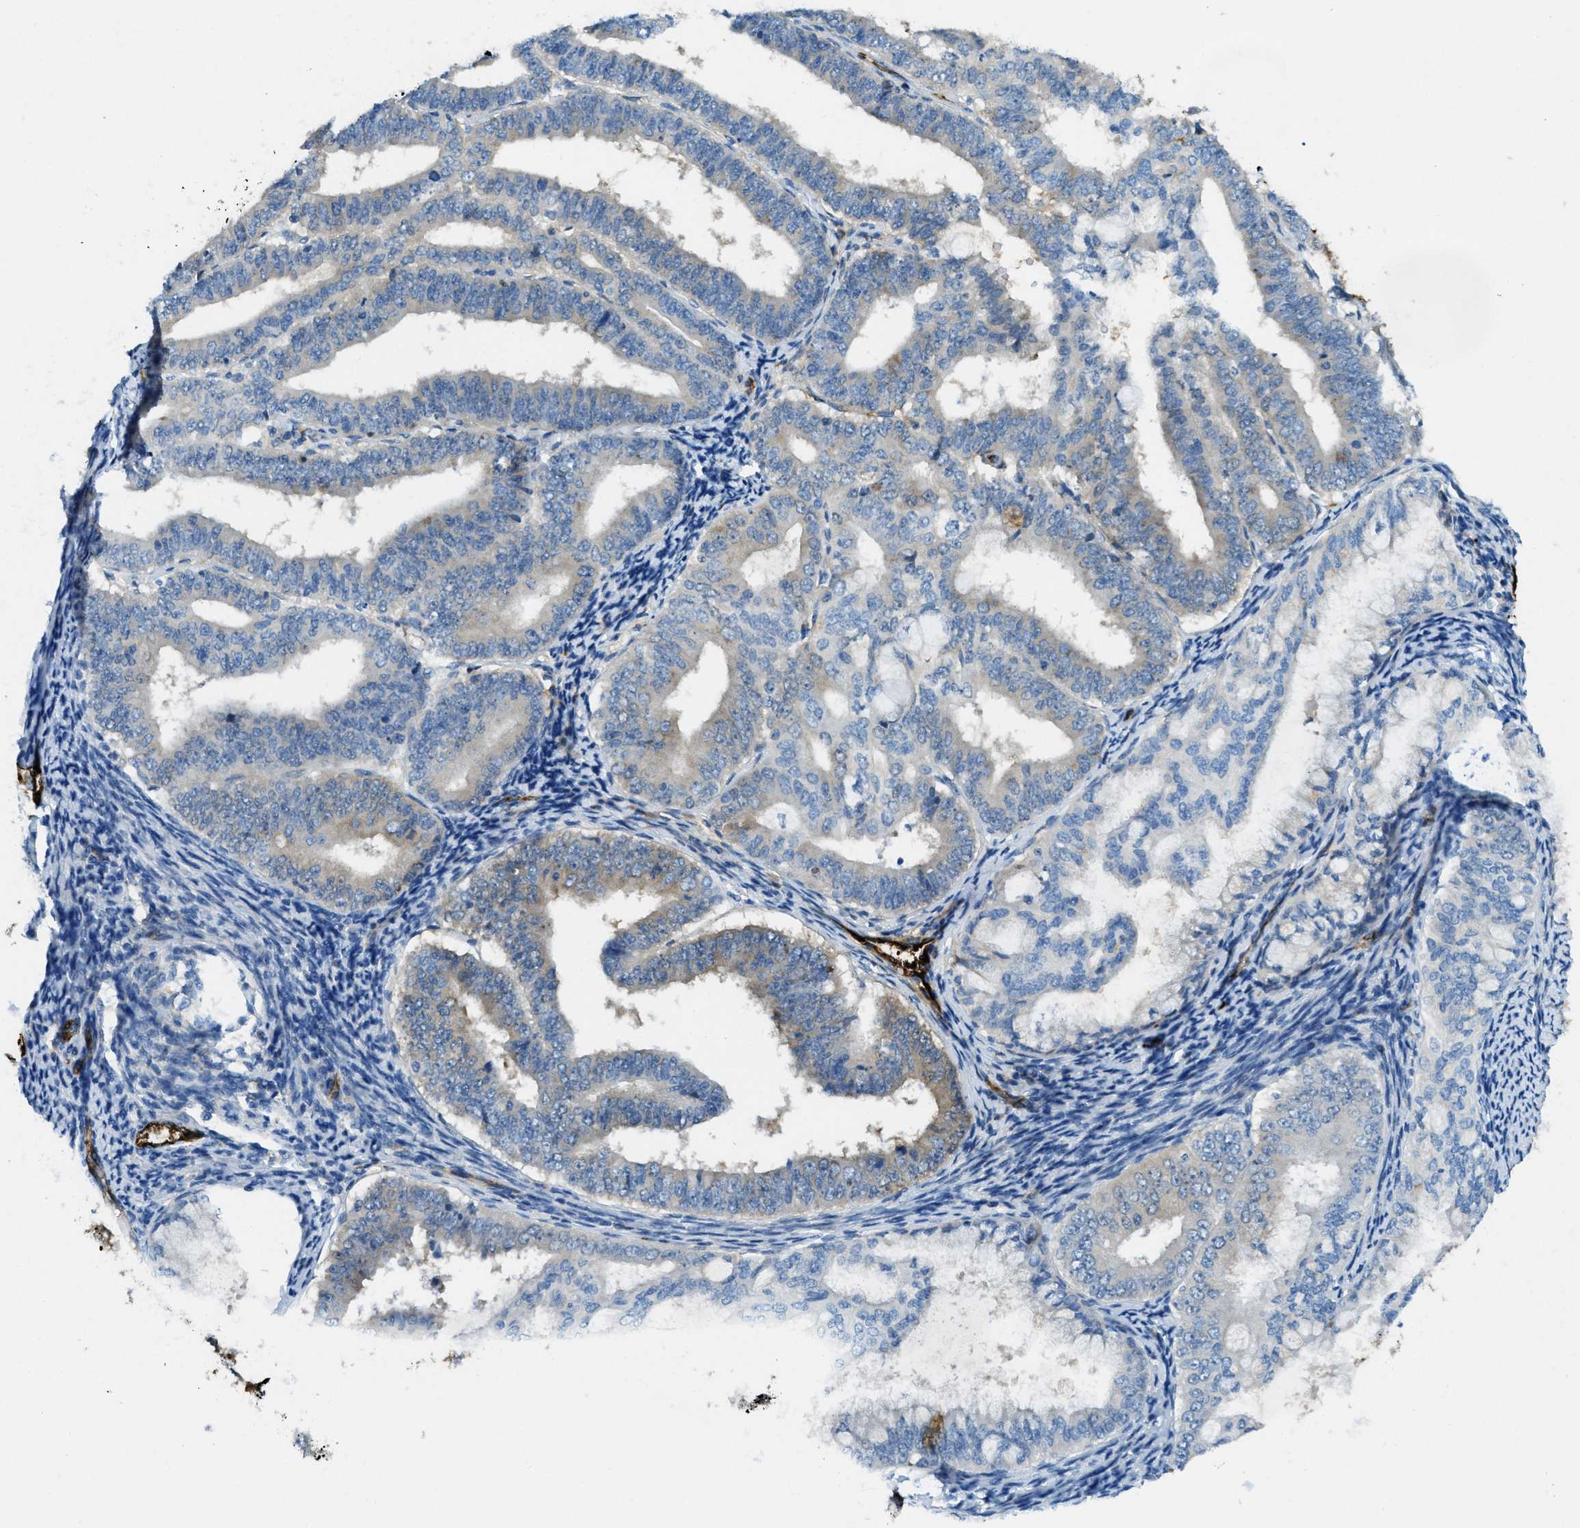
{"staining": {"intensity": "weak", "quantity": "<25%", "location": "cytoplasmic/membranous"}, "tissue": "endometrial cancer", "cell_type": "Tumor cells", "image_type": "cancer", "snomed": [{"axis": "morphology", "description": "Adenocarcinoma, NOS"}, {"axis": "topography", "description": "Endometrium"}], "caption": "Endometrial cancer (adenocarcinoma) was stained to show a protein in brown. There is no significant expression in tumor cells. The staining is performed using DAB (3,3'-diaminobenzidine) brown chromogen with nuclei counter-stained in using hematoxylin.", "gene": "TRIM59", "patient": {"sex": "female", "age": 63}}